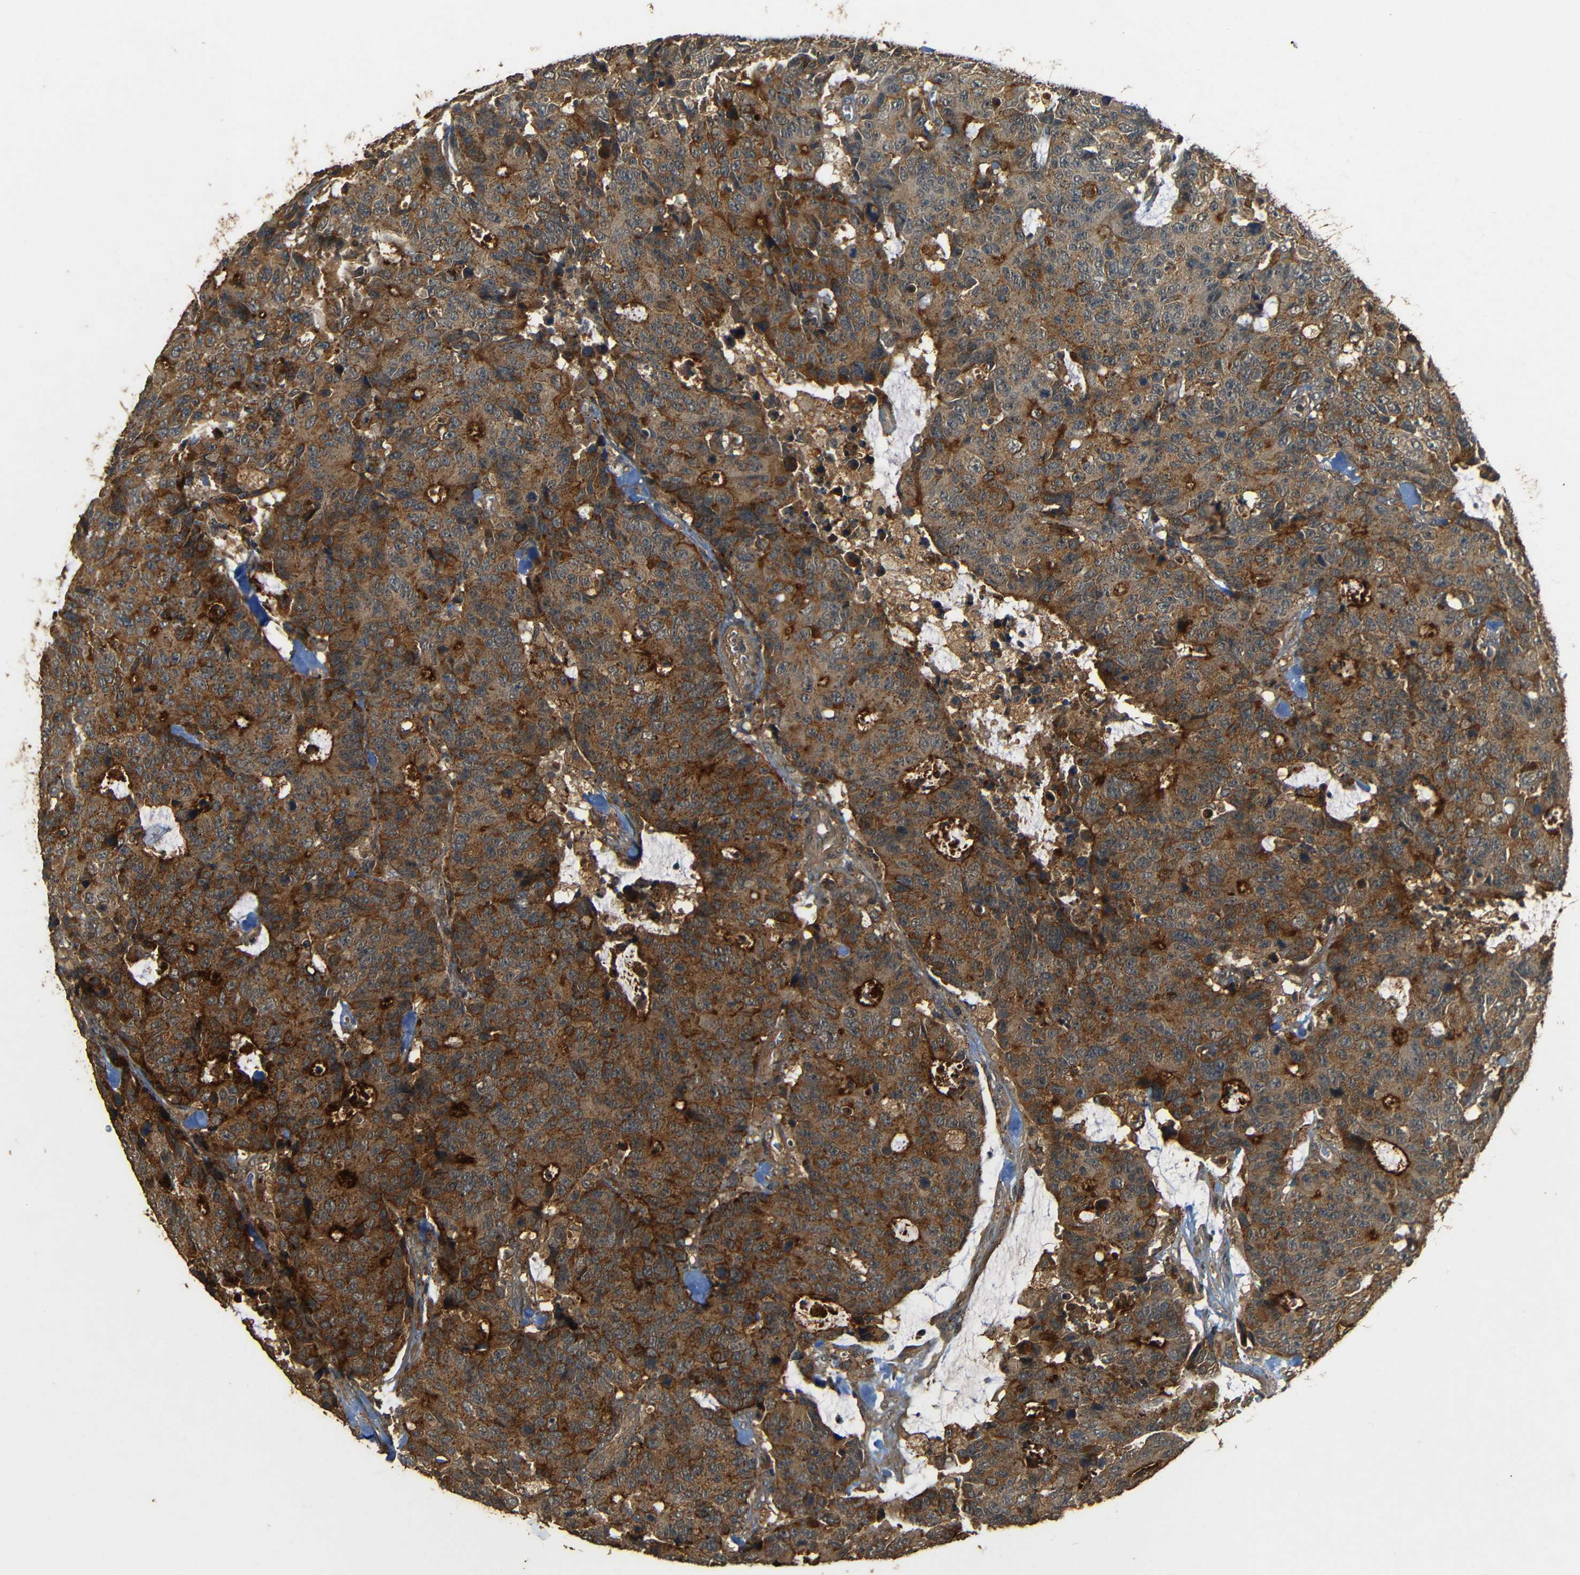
{"staining": {"intensity": "strong", "quantity": ">75%", "location": "cytoplasmic/membranous"}, "tissue": "colorectal cancer", "cell_type": "Tumor cells", "image_type": "cancer", "snomed": [{"axis": "morphology", "description": "Adenocarcinoma, NOS"}, {"axis": "topography", "description": "Colon"}], "caption": "Colorectal adenocarcinoma stained with a protein marker reveals strong staining in tumor cells.", "gene": "PDE5A", "patient": {"sex": "female", "age": 86}}